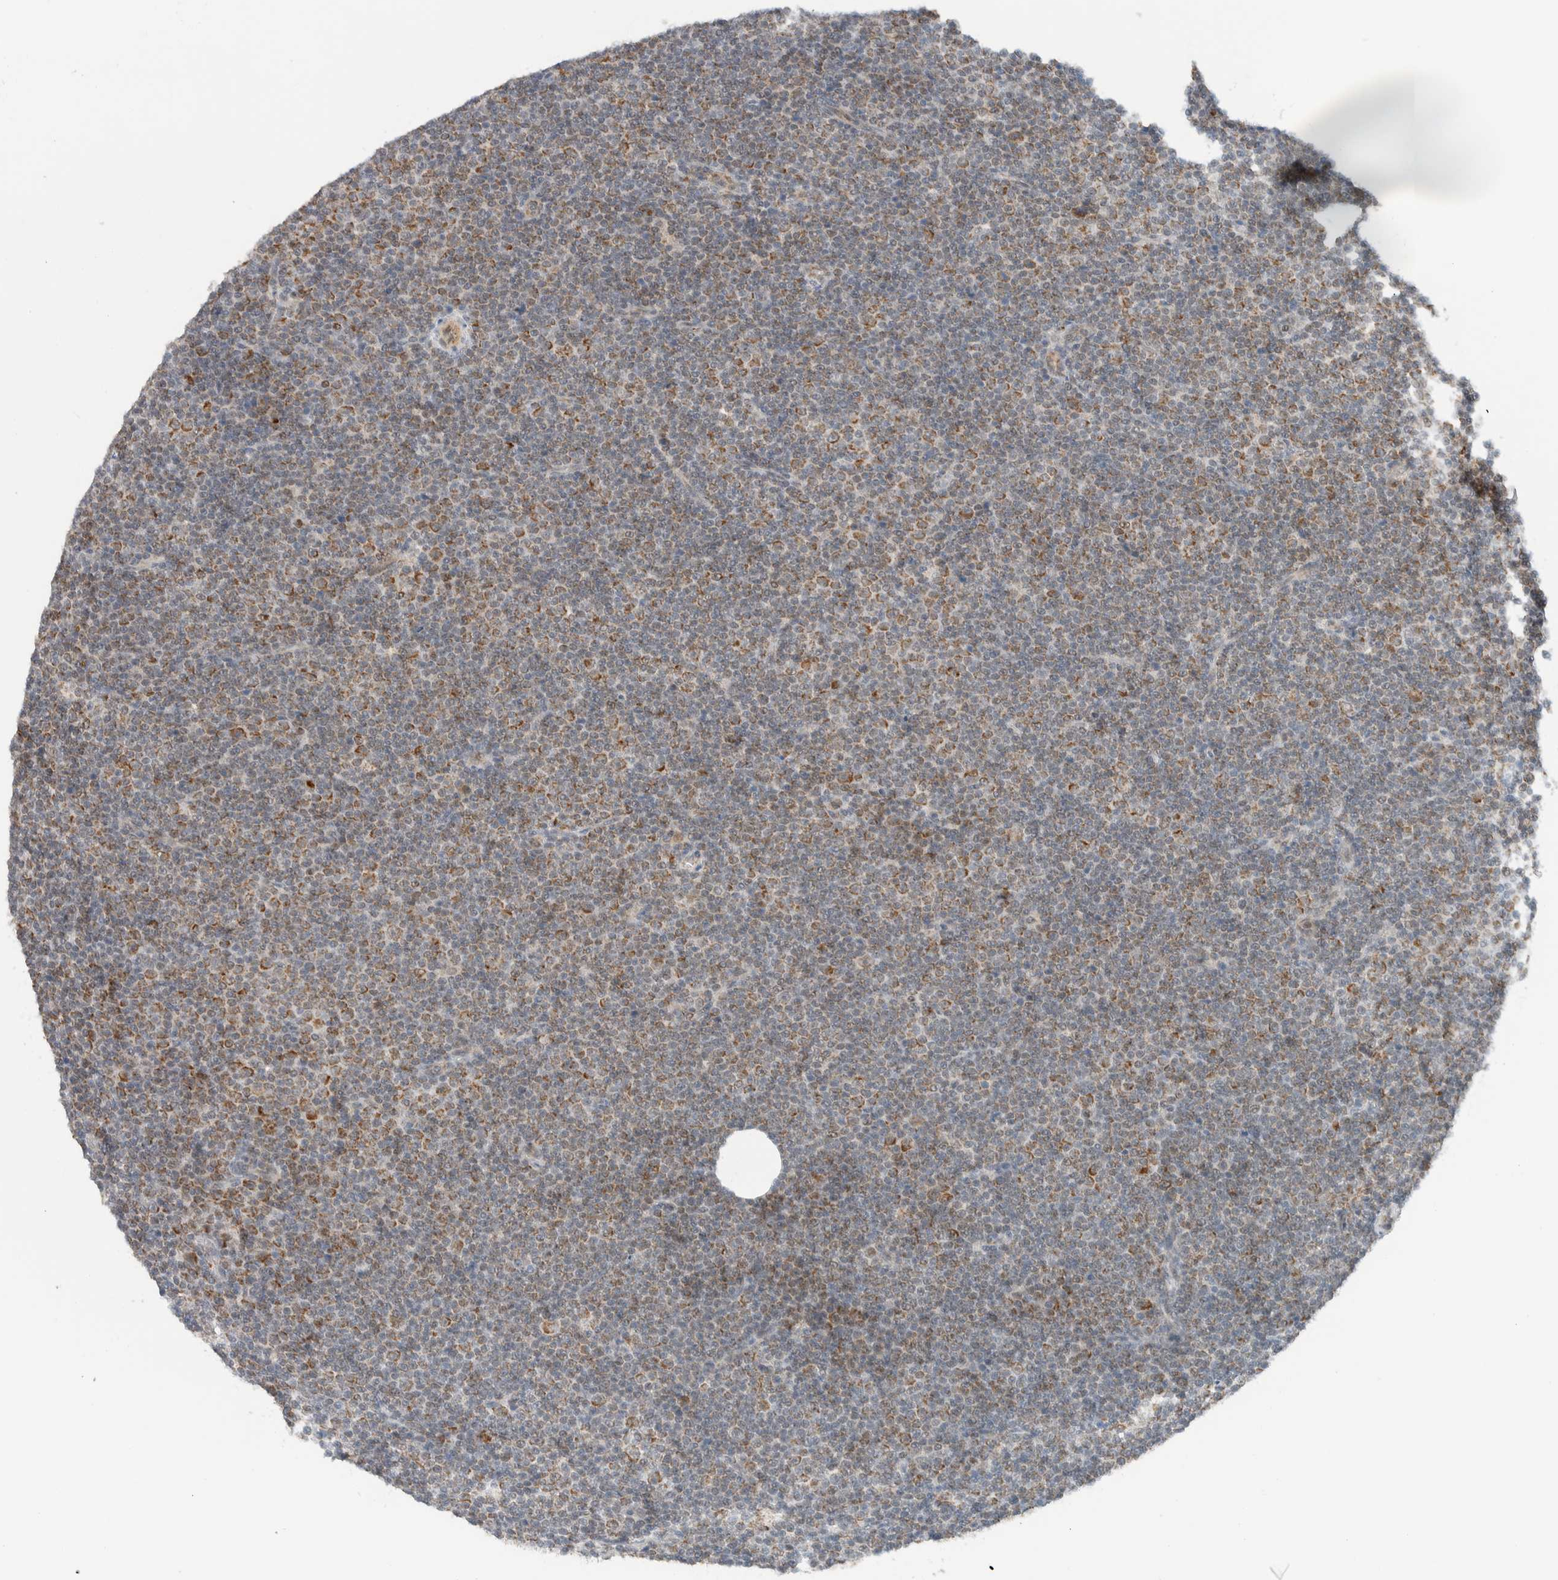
{"staining": {"intensity": "moderate", "quantity": ">75%", "location": "cytoplasmic/membranous"}, "tissue": "lymphoma", "cell_type": "Tumor cells", "image_type": "cancer", "snomed": [{"axis": "morphology", "description": "Malignant lymphoma, non-Hodgkin's type, Low grade"}, {"axis": "topography", "description": "Lymph node"}], "caption": "High-power microscopy captured an immunohistochemistry (IHC) histopathology image of low-grade malignant lymphoma, non-Hodgkin's type, revealing moderate cytoplasmic/membranous staining in about >75% of tumor cells.", "gene": "MRPL41", "patient": {"sex": "female", "age": 67}}